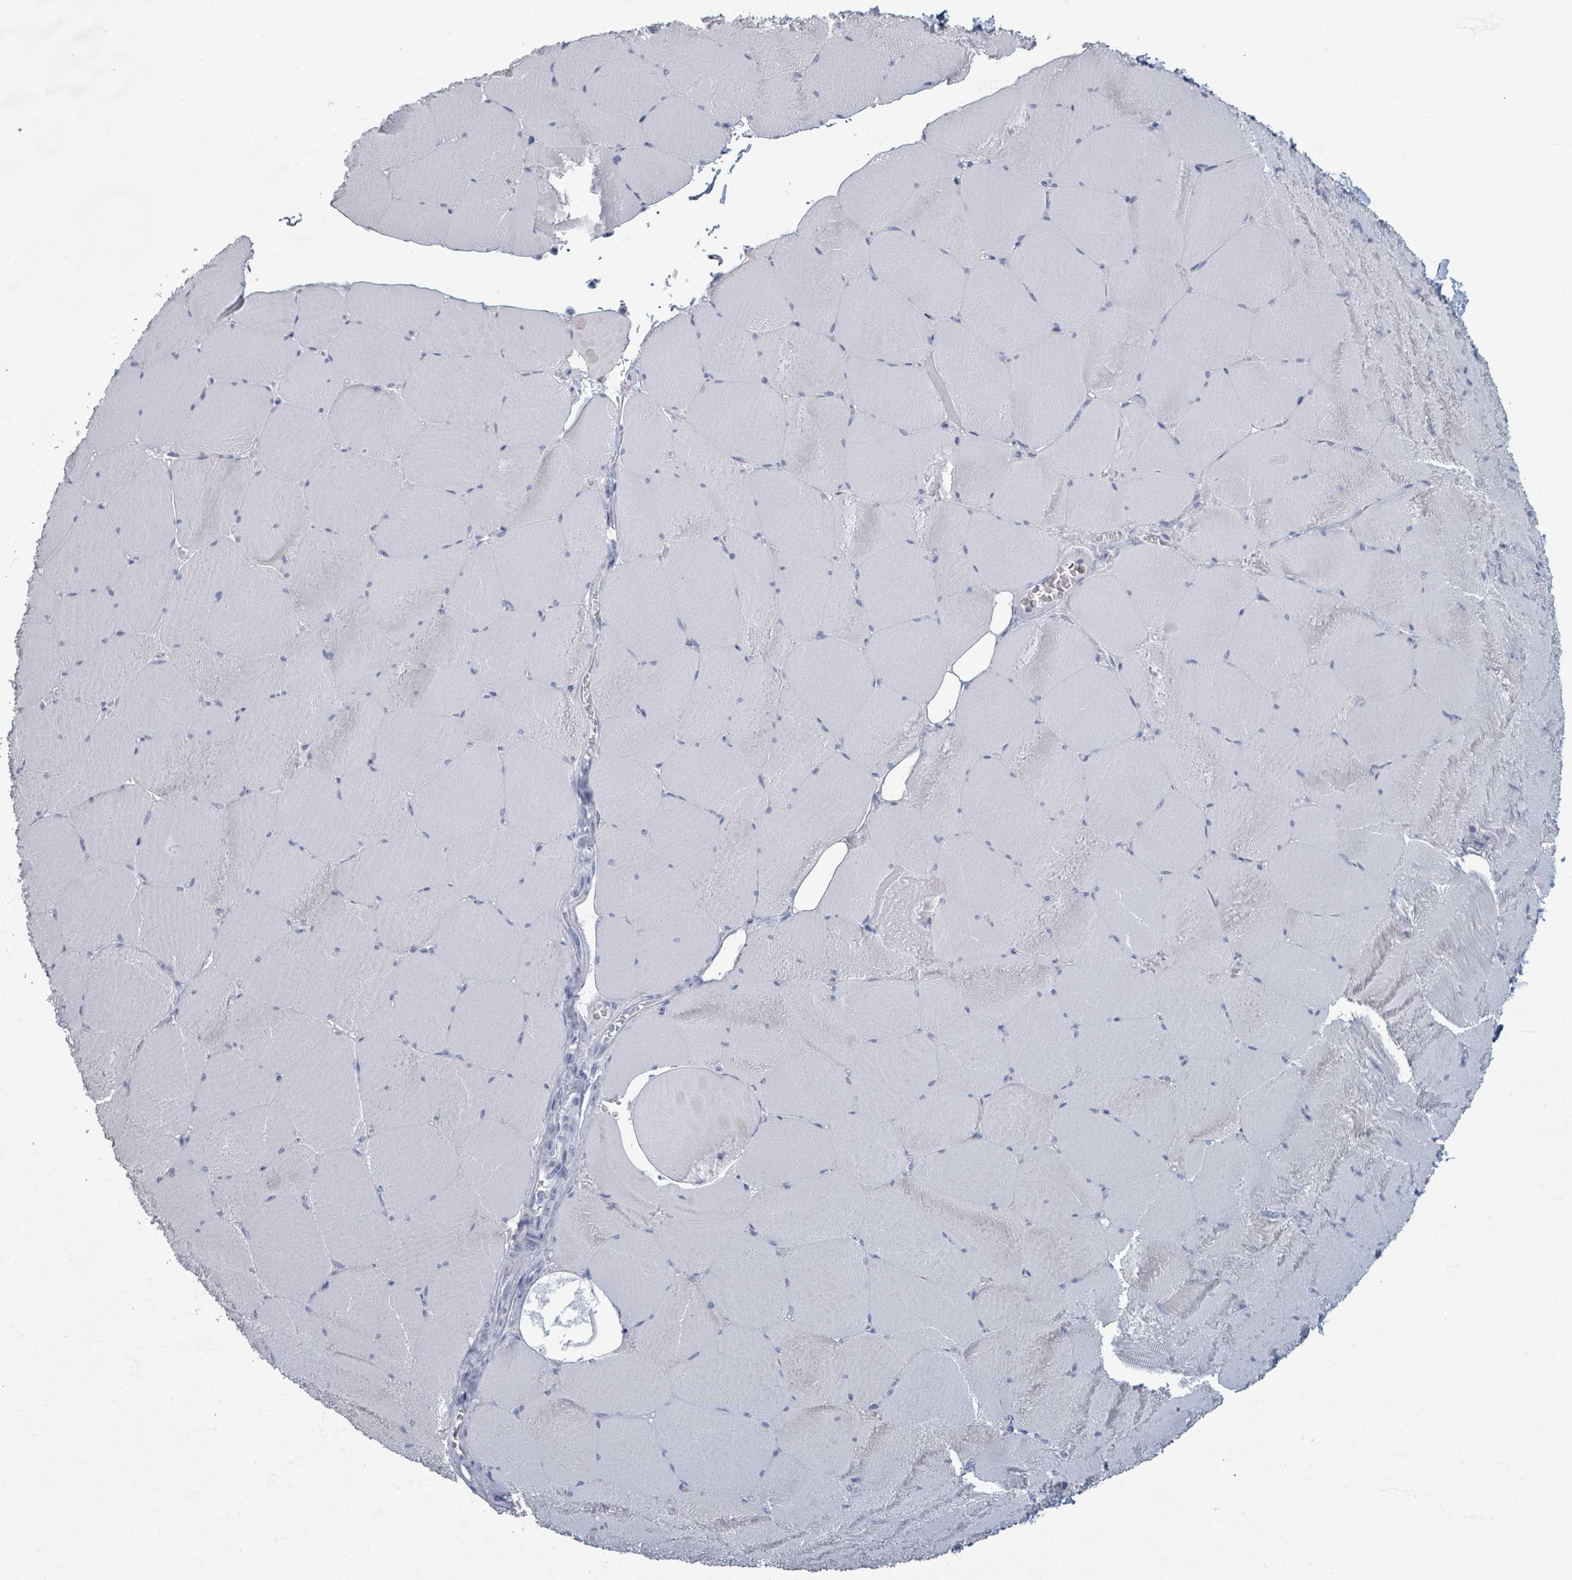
{"staining": {"intensity": "negative", "quantity": "none", "location": "none"}, "tissue": "skeletal muscle", "cell_type": "Myocytes", "image_type": "normal", "snomed": [{"axis": "morphology", "description": "Normal tissue, NOS"}, {"axis": "topography", "description": "Skeletal muscle"}, {"axis": "topography", "description": "Head-Neck"}], "caption": "Immunohistochemical staining of unremarkable human skeletal muscle shows no significant expression in myocytes.", "gene": "TAS2R1", "patient": {"sex": "male", "age": 66}}